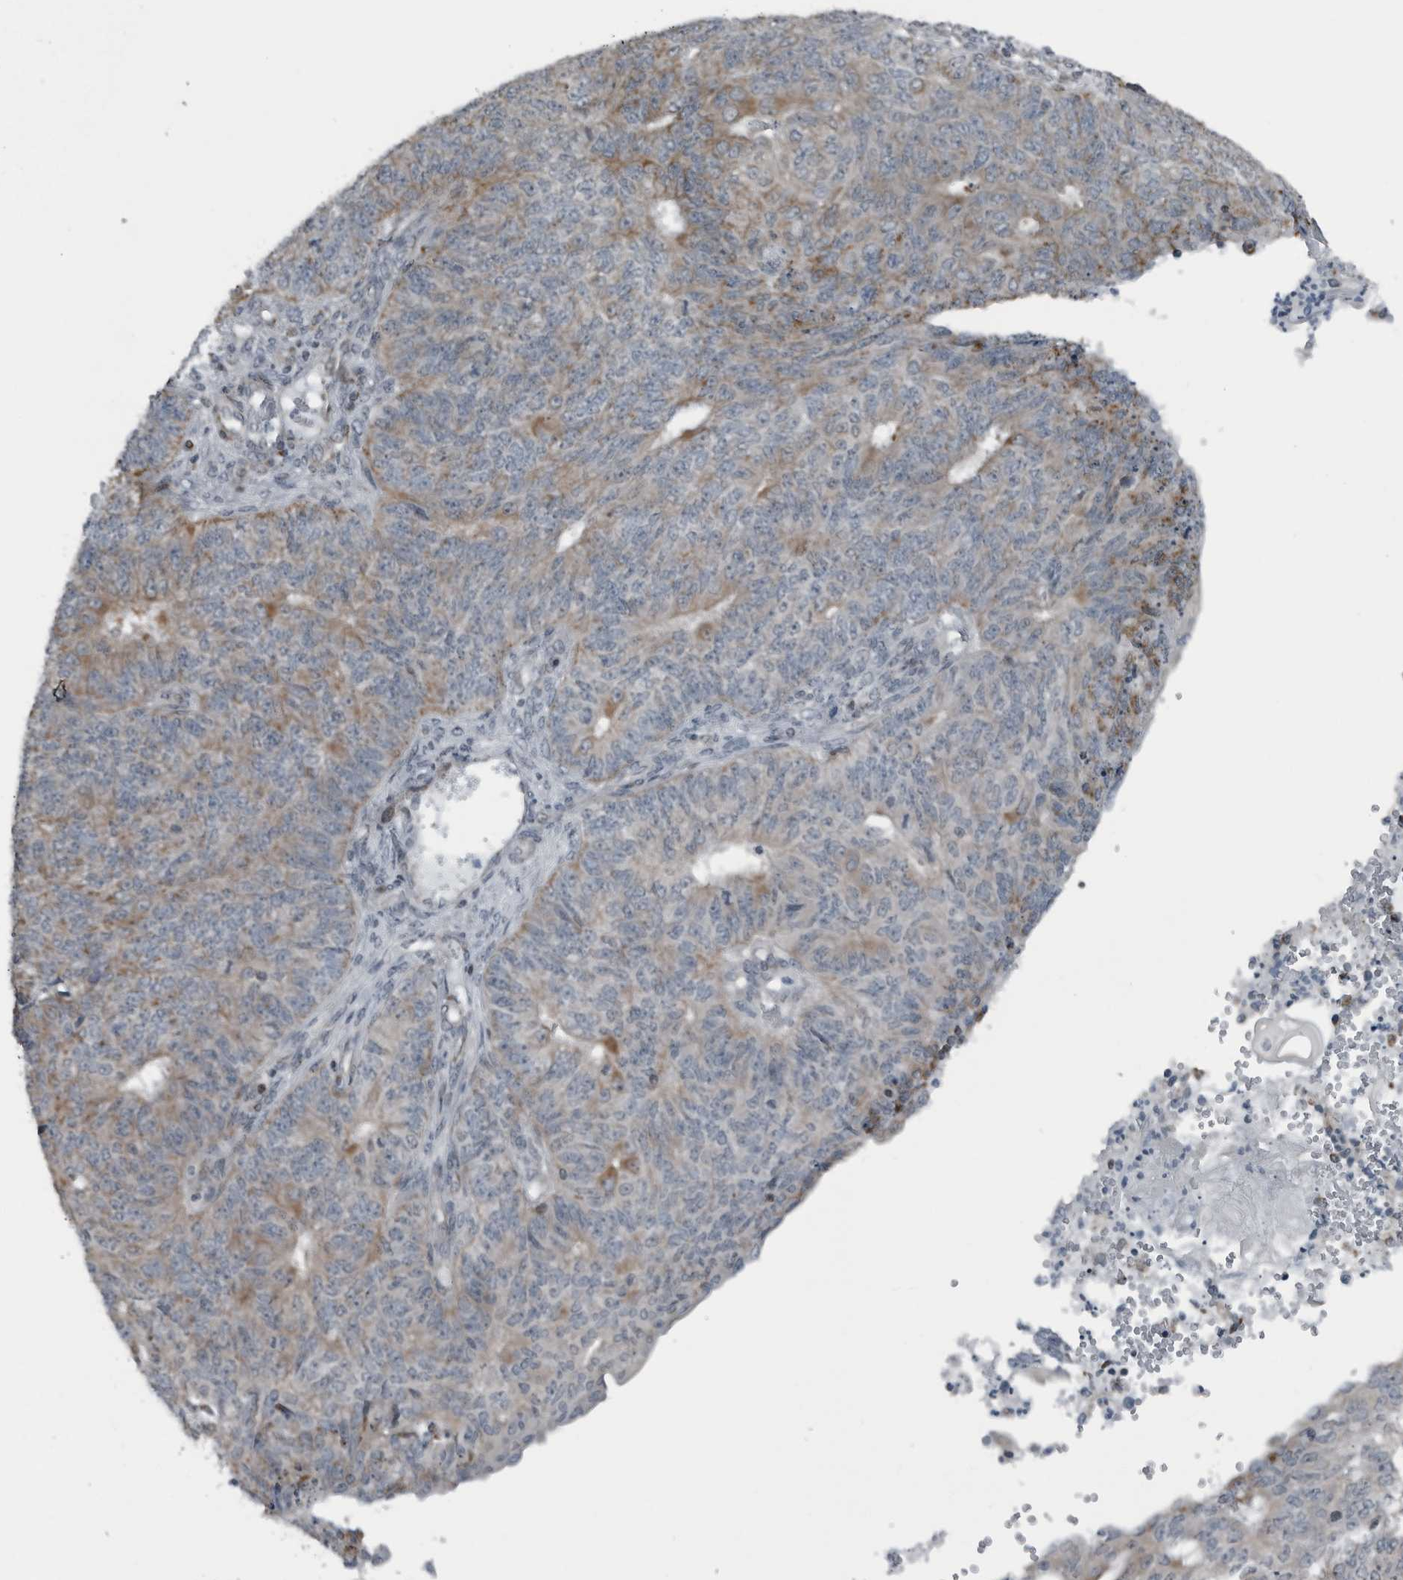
{"staining": {"intensity": "weak", "quantity": "25%-75%", "location": "cytoplasmic/membranous"}, "tissue": "endometrial cancer", "cell_type": "Tumor cells", "image_type": "cancer", "snomed": [{"axis": "morphology", "description": "Adenocarcinoma, NOS"}, {"axis": "topography", "description": "Endometrium"}], "caption": "Immunohistochemistry (IHC) of human adenocarcinoma (endometrial) exhibits low levels of weak cytoplasmic/membranous positivity in approximately 25%-75% of tumor cells.", "gene": "GAK", "patient": {"sex": "female", "age": 32}}